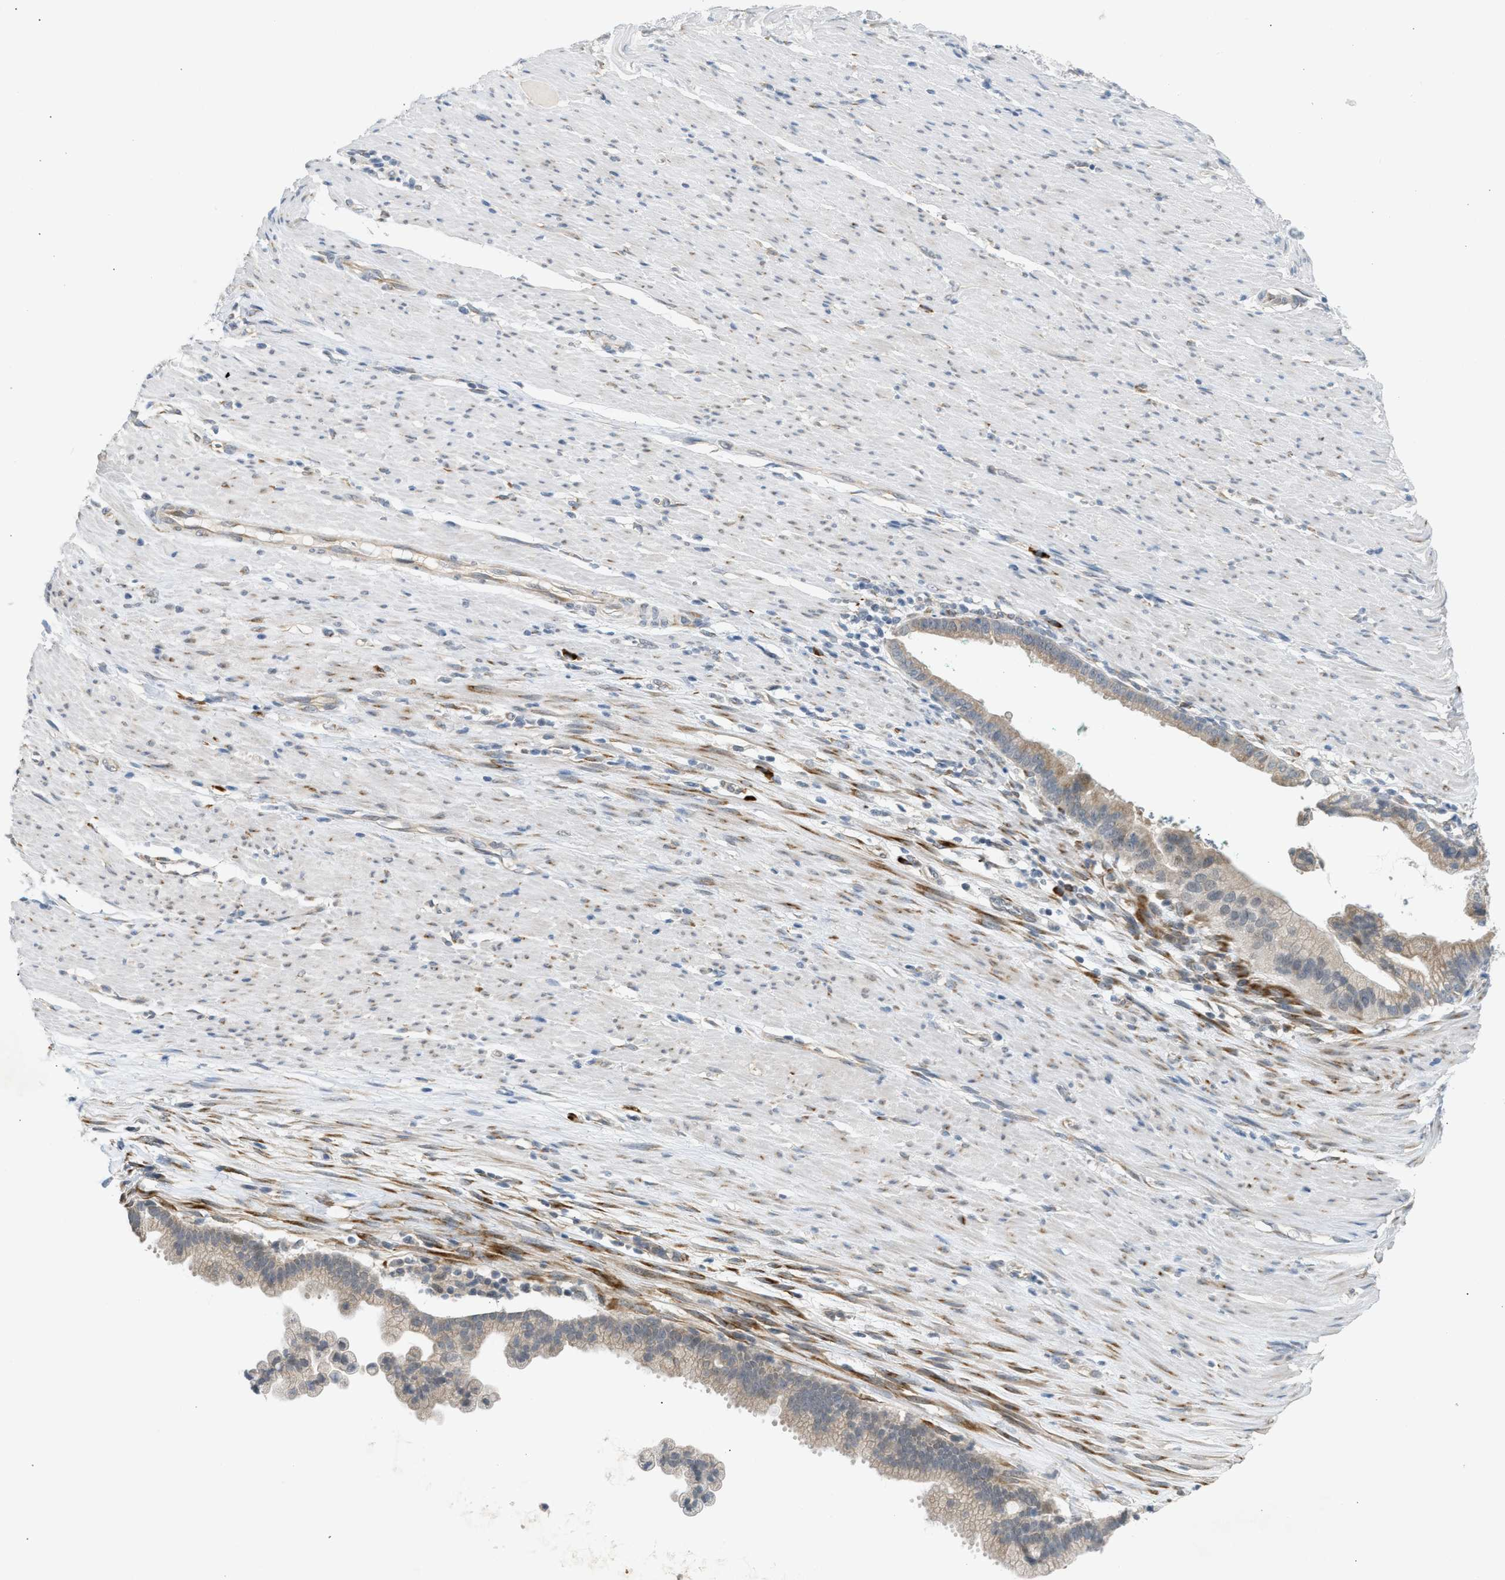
{"staining": {"intensity": "weak", "quantity": "25%-75%", "location": "cytoplasmic/membranous"}, "tissue": "pancreatic cancer", "cell_type": "Tumor cells", "image_type": "cancer", "snomed": [{"axis": "morphology", "description": "Adenocarcinoma, NOS"}, {"axis": "topography", "description": "Pancreas"}], "caption": "Pancreatic cancer stained with a protein marker shows weak staining in tumor cells.", "gene": "KCNC2", "patient": {"sex": "male", "age": 69}}